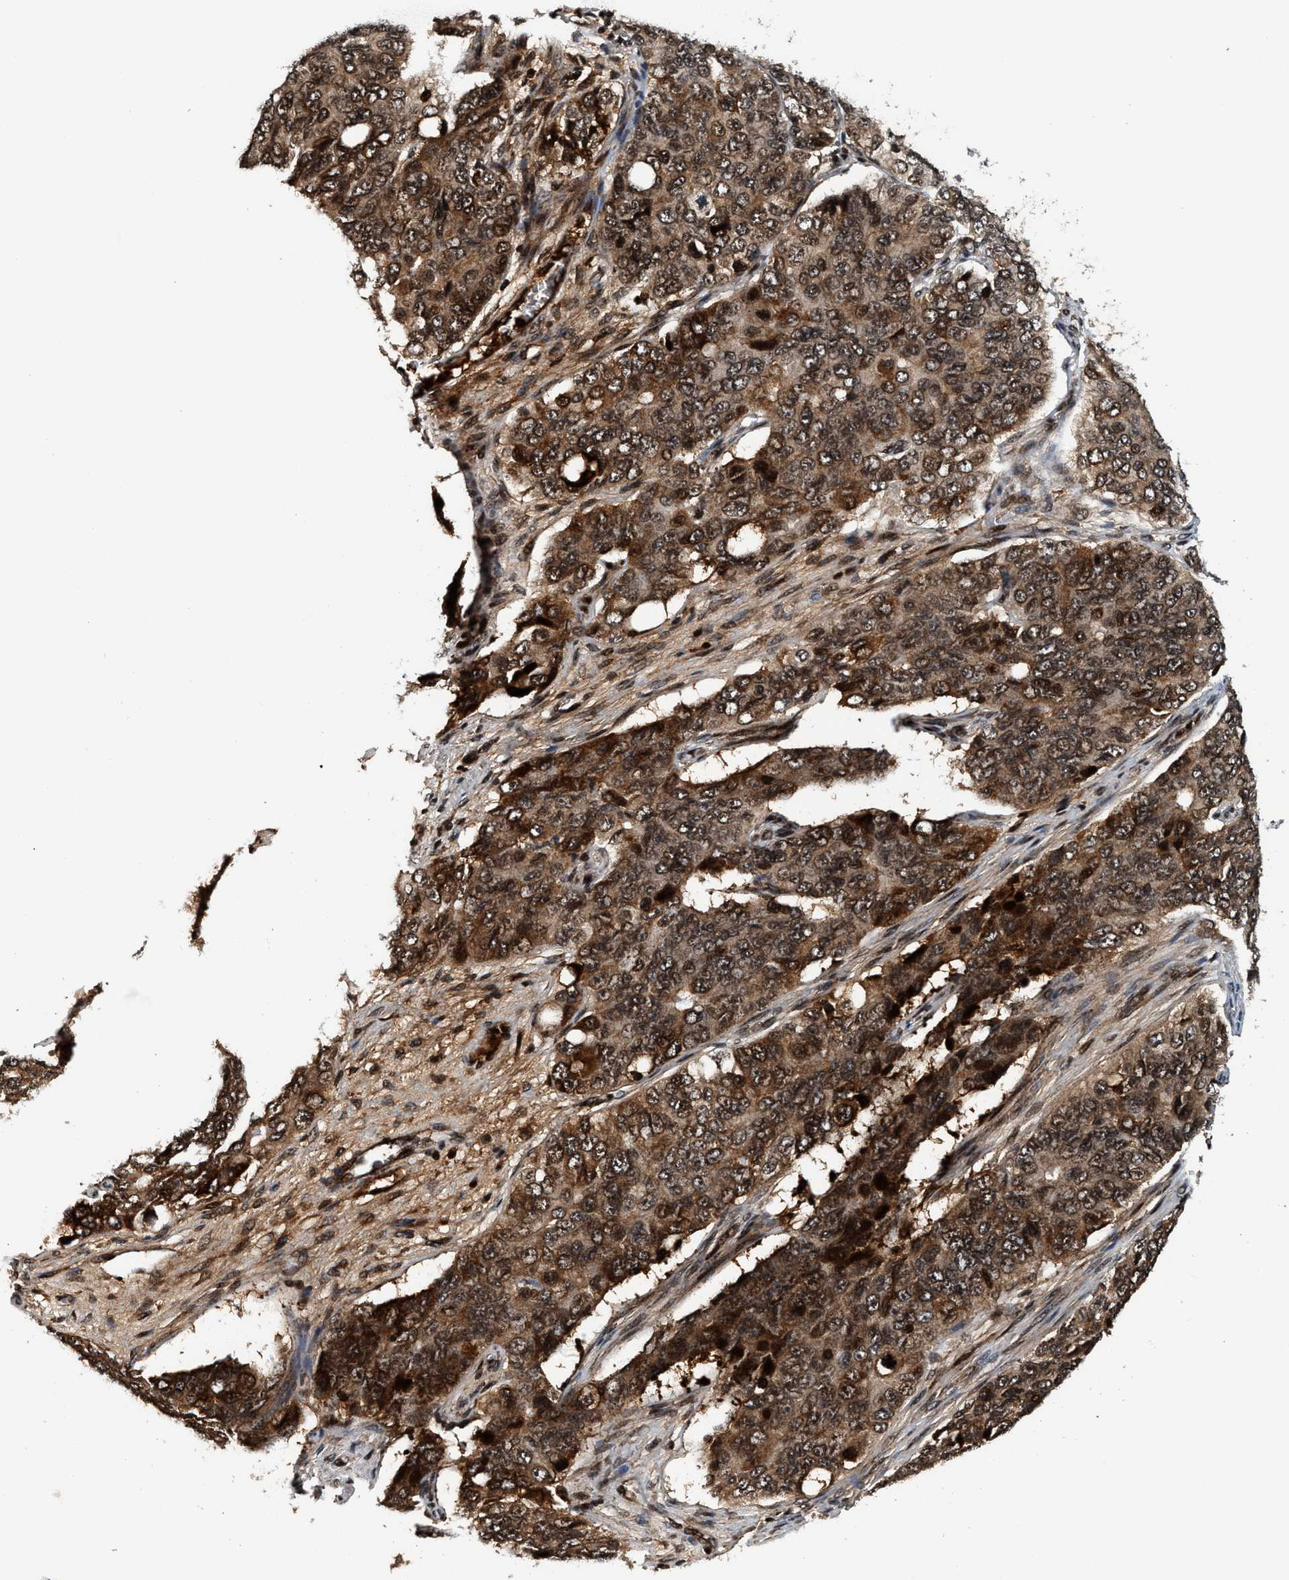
{"staining": {"intensity": "moderate", "quantity": ">75%", "location": "cytoplasmic/membranous,nuclear"}, "tissue": "ovarian cancer", "cell_type": "Tumor cells", "image_type": "cancer", "snomed": [{"axis": "morphology", "description": "Carcinoma, endometroid"}, {"axis": "topography", "description": "Ovary"}], "caption": "This image demonstrates ovarian cancer stained with immunohistochemistry to label a protein in brown. The cytoplasmic/membranous and nuclear of tumor cells show moderate positivity for the protein. Nuclei are counter-stained blue.", "gene": "MDM2", "patient": {"sex": "female", "age": 51}}